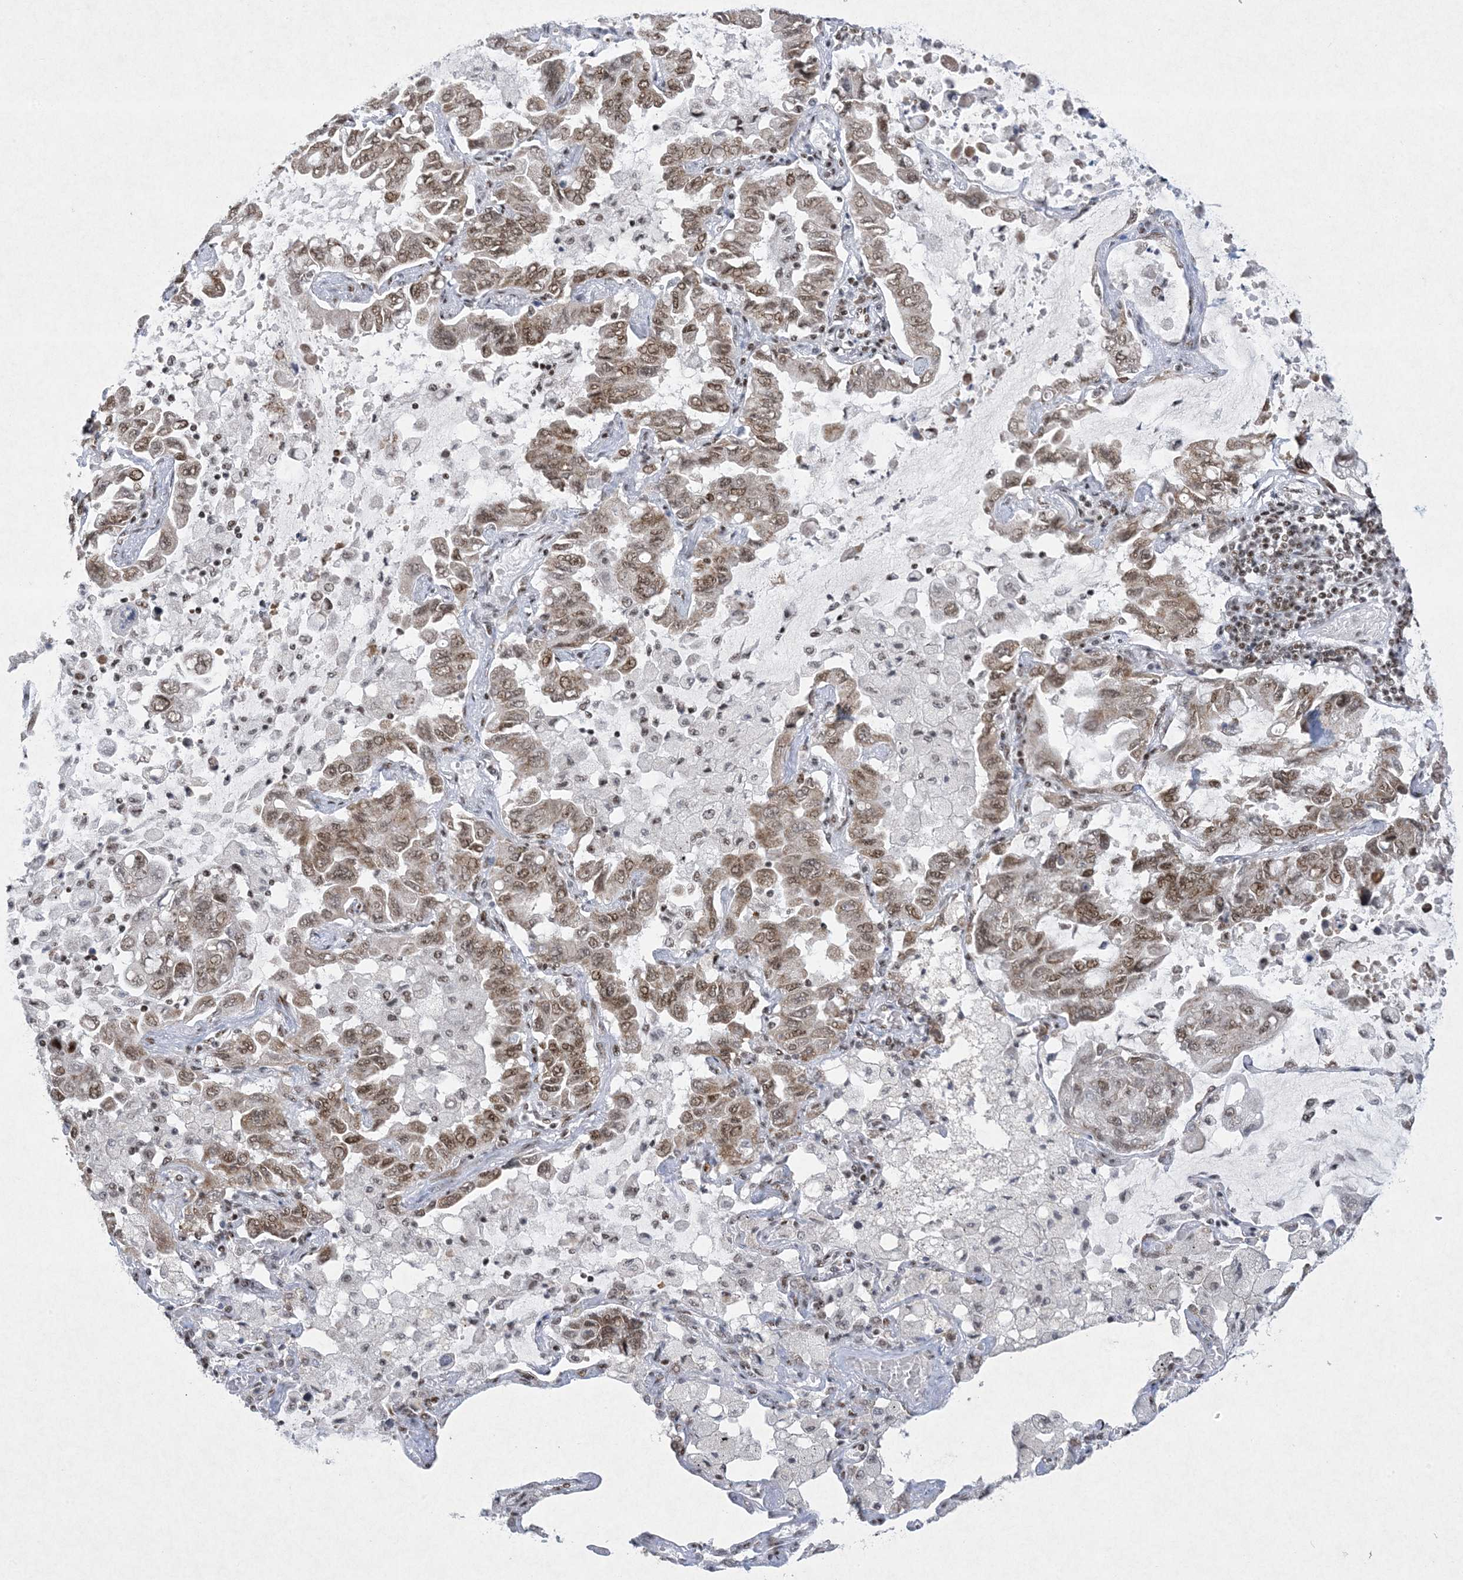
{"staining": {"intensity": "moderate", "quantity": ">75%", "location": "nuclear"}, "tissue": "lung cancer", "cell_type": "Tumor cells", "image_type": "cancer", "snomed": [{"axis": "morphology", "description": "Adenocarcinoma, NOS"}, {"axis": "topography", "description": "Lung"}], "caption": "Human lung cancer (adenocarcinoma) stained with a brown dye displays moderate nuclear positive staining in about >75% of tumor cells.", "gene": "PKNOX2", "patient": {"sex": "male", "age": 64}}